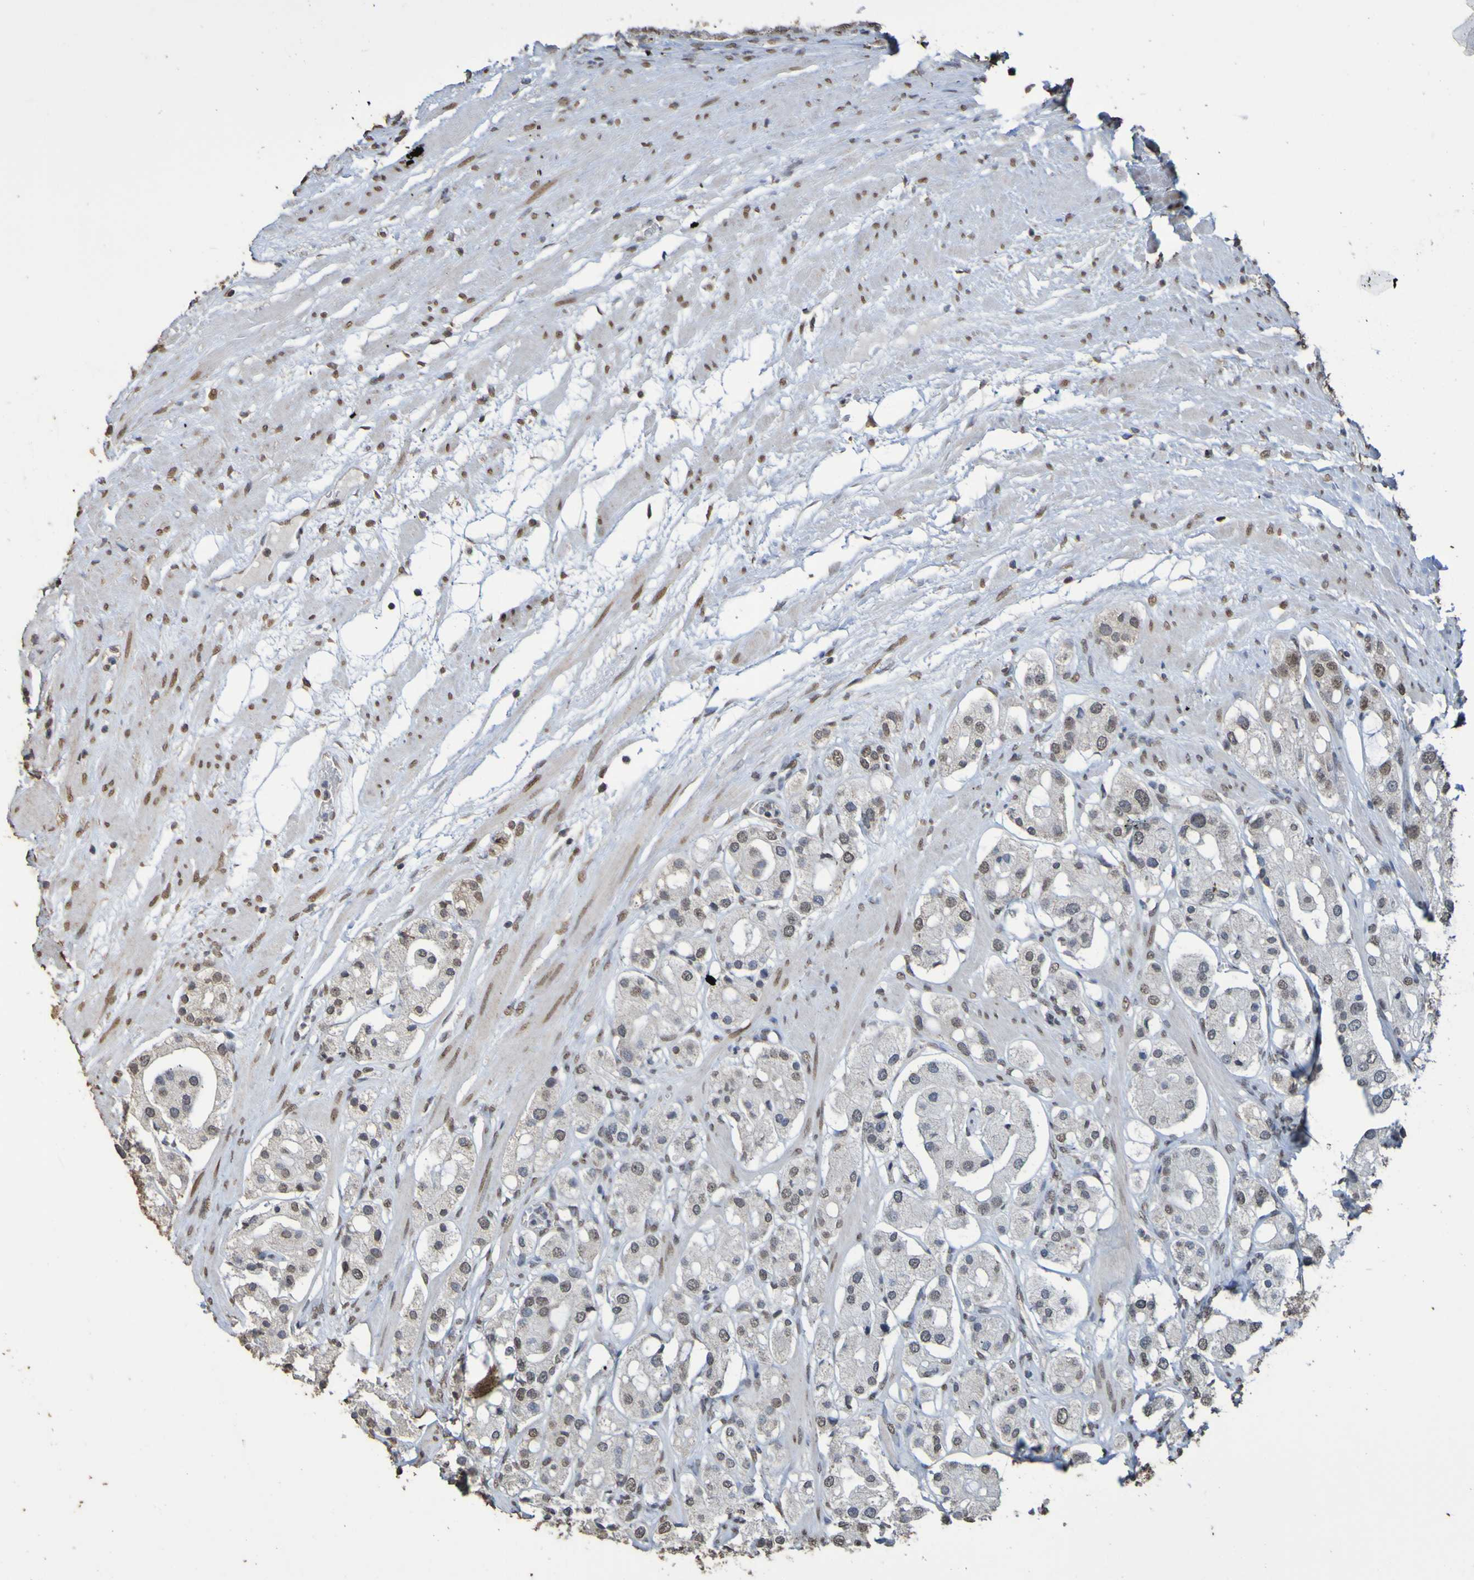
{"staining": {"intensity": "weak", "quantity": "25%-75%", "location": "nuclear"}, "tissue": "prostate cancer", "cell_type": "Tumor cells", "image_type": "cancer", "snomed": [{"axis": "morphology", "description": "Adenocarcinoma, High grade"}, {"axis": "topography", "description": "Prostate"}], "caption": "Approximately 25%-75% of tumor cells in human adenocarcinoma (high-grade) (prostate) demonstrate weak nuclear protein staining as visualized by brown immunohistochemical staining.", "gene": "ALKBH2", "patient": {"sex": "male", "age": 65}}